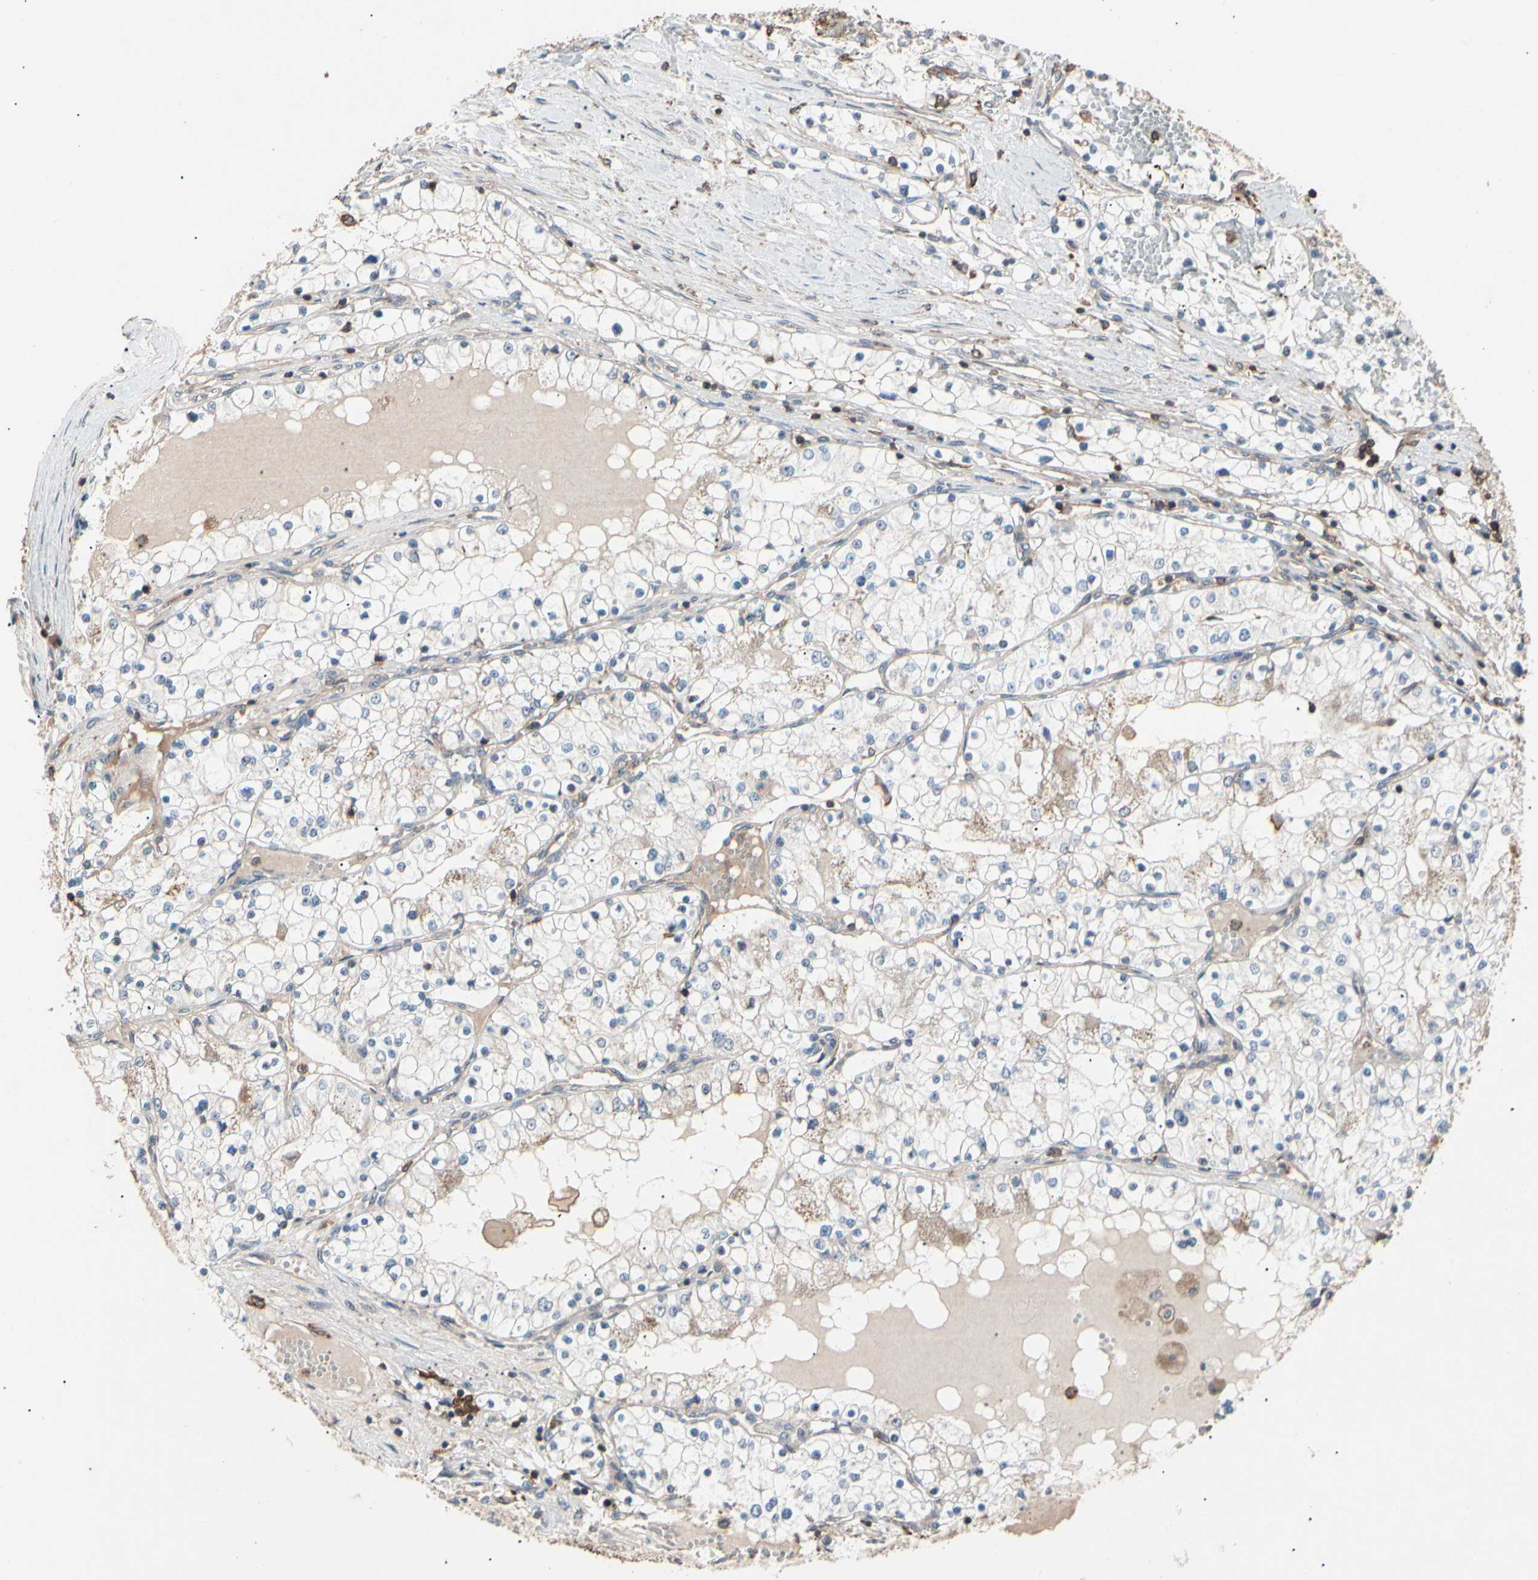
{"staining": {"intensity": "weak", "quantity": "<25%", "location": "cytoplasmic/membranous"}, "tissue": "renal cancer", "cell_type": "Tumor cells", "image_type": "cancer", "snomed": [{"axis": "morphology", "description": "Adenocarcinoma, NOS"}, {"axis": "topography", "description": "Kidney"}], "caption": "An immunohistochemistry image of renal cancer is shown. There is no staining in tumor cells of renal cancer.", "gene": "MAPK13", "patient": {"sex": "male", "age": 68}}